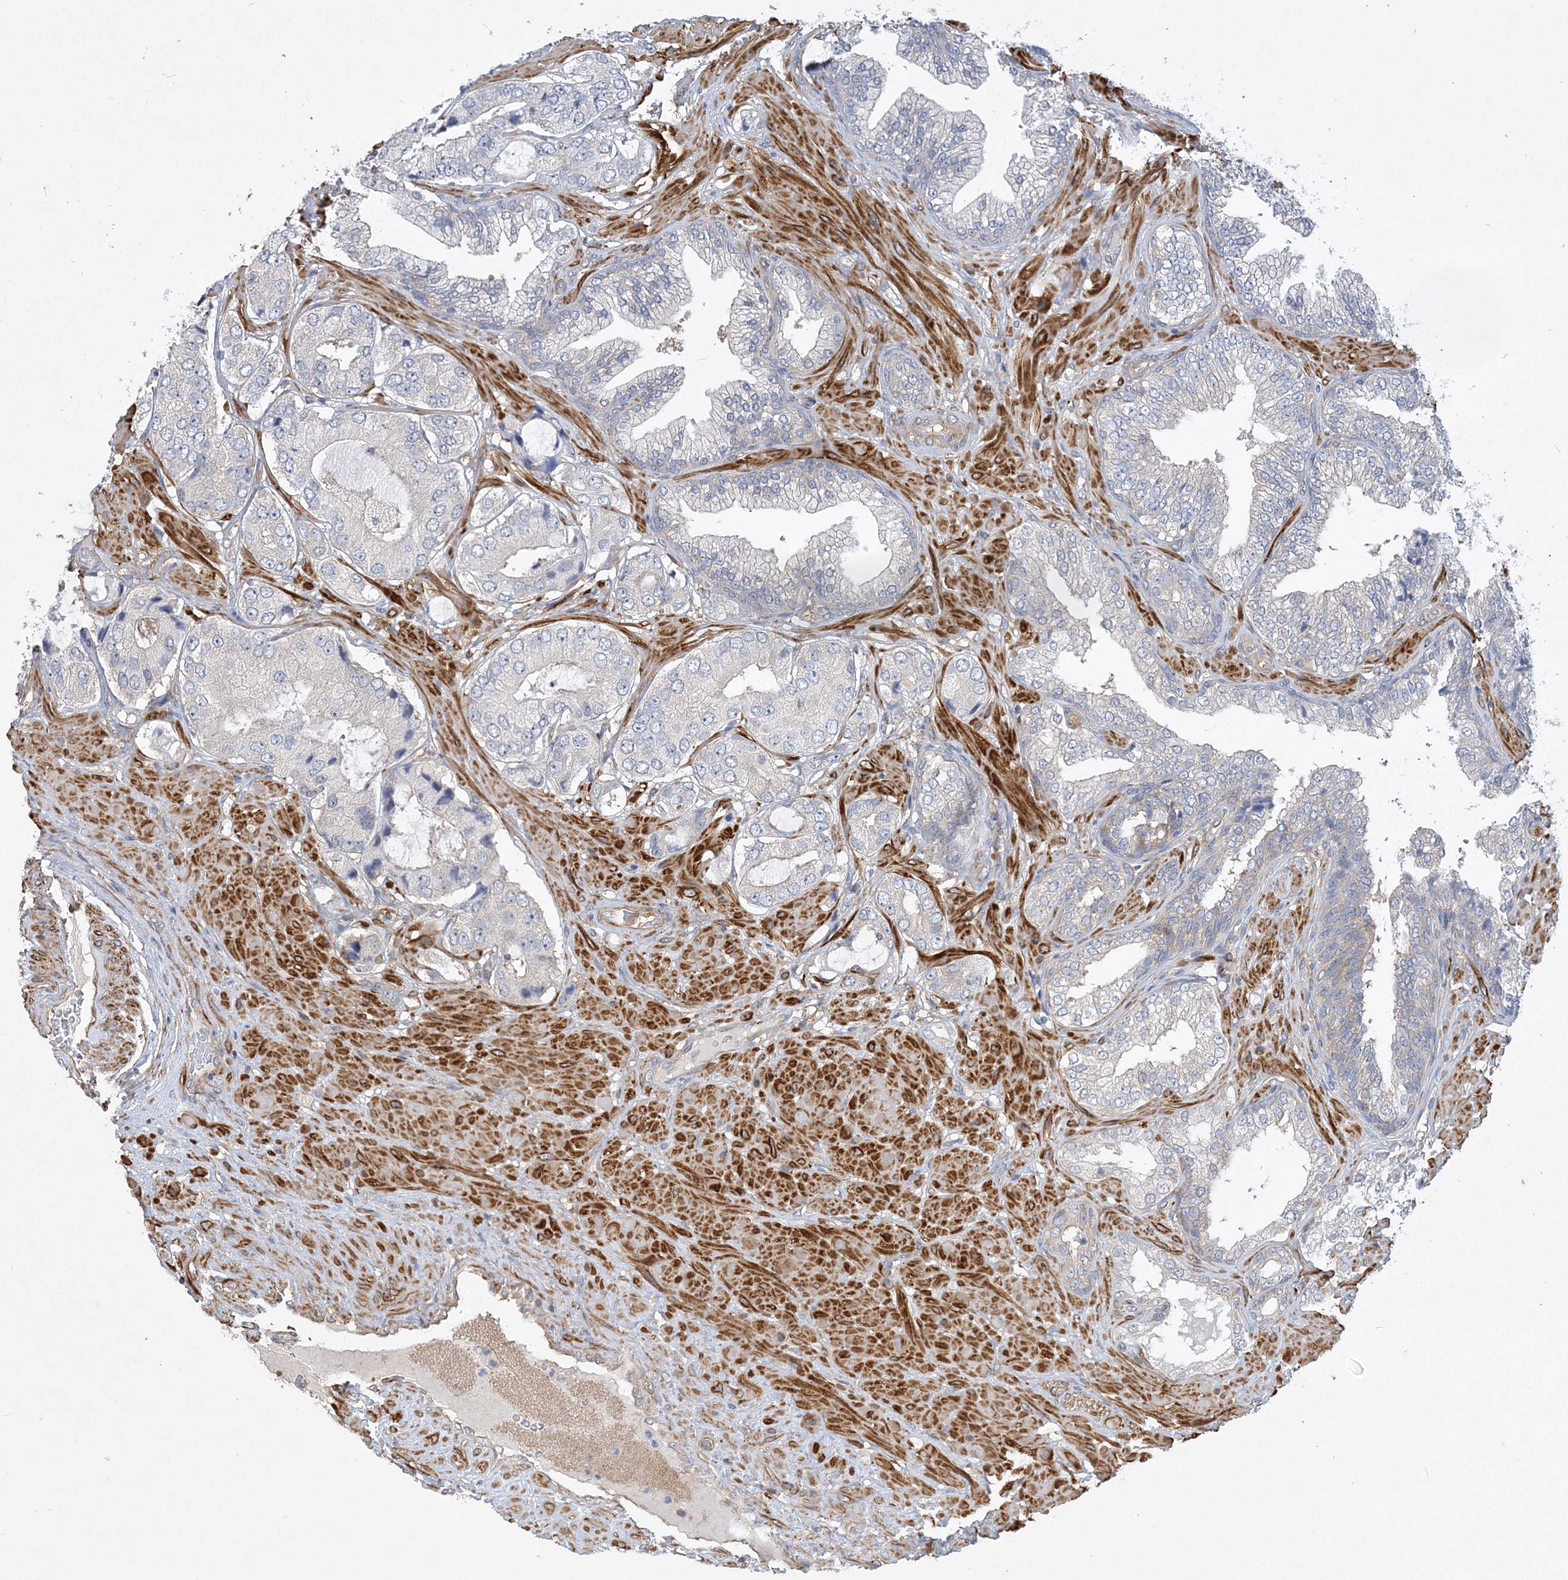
{"staining": {"intensity": "negative", "quantity": "none", "location": "none"}, "tissue": "prostate cancer", "cell_type": "Tumor cells", "image_type": "cancer", "snomed": [{"axis": "morphology", "description": "Adenocarcinoma, High grade"}, {"axis": "topography", "description": "Prostate"}], "caption": "High-grade adenocarcinoma (prostate) was stained to show a protein in brown. There is no significant staining in tumor cells.", "gene": "MAP4K5", "patient": {"sex": "male", "age": 59}}